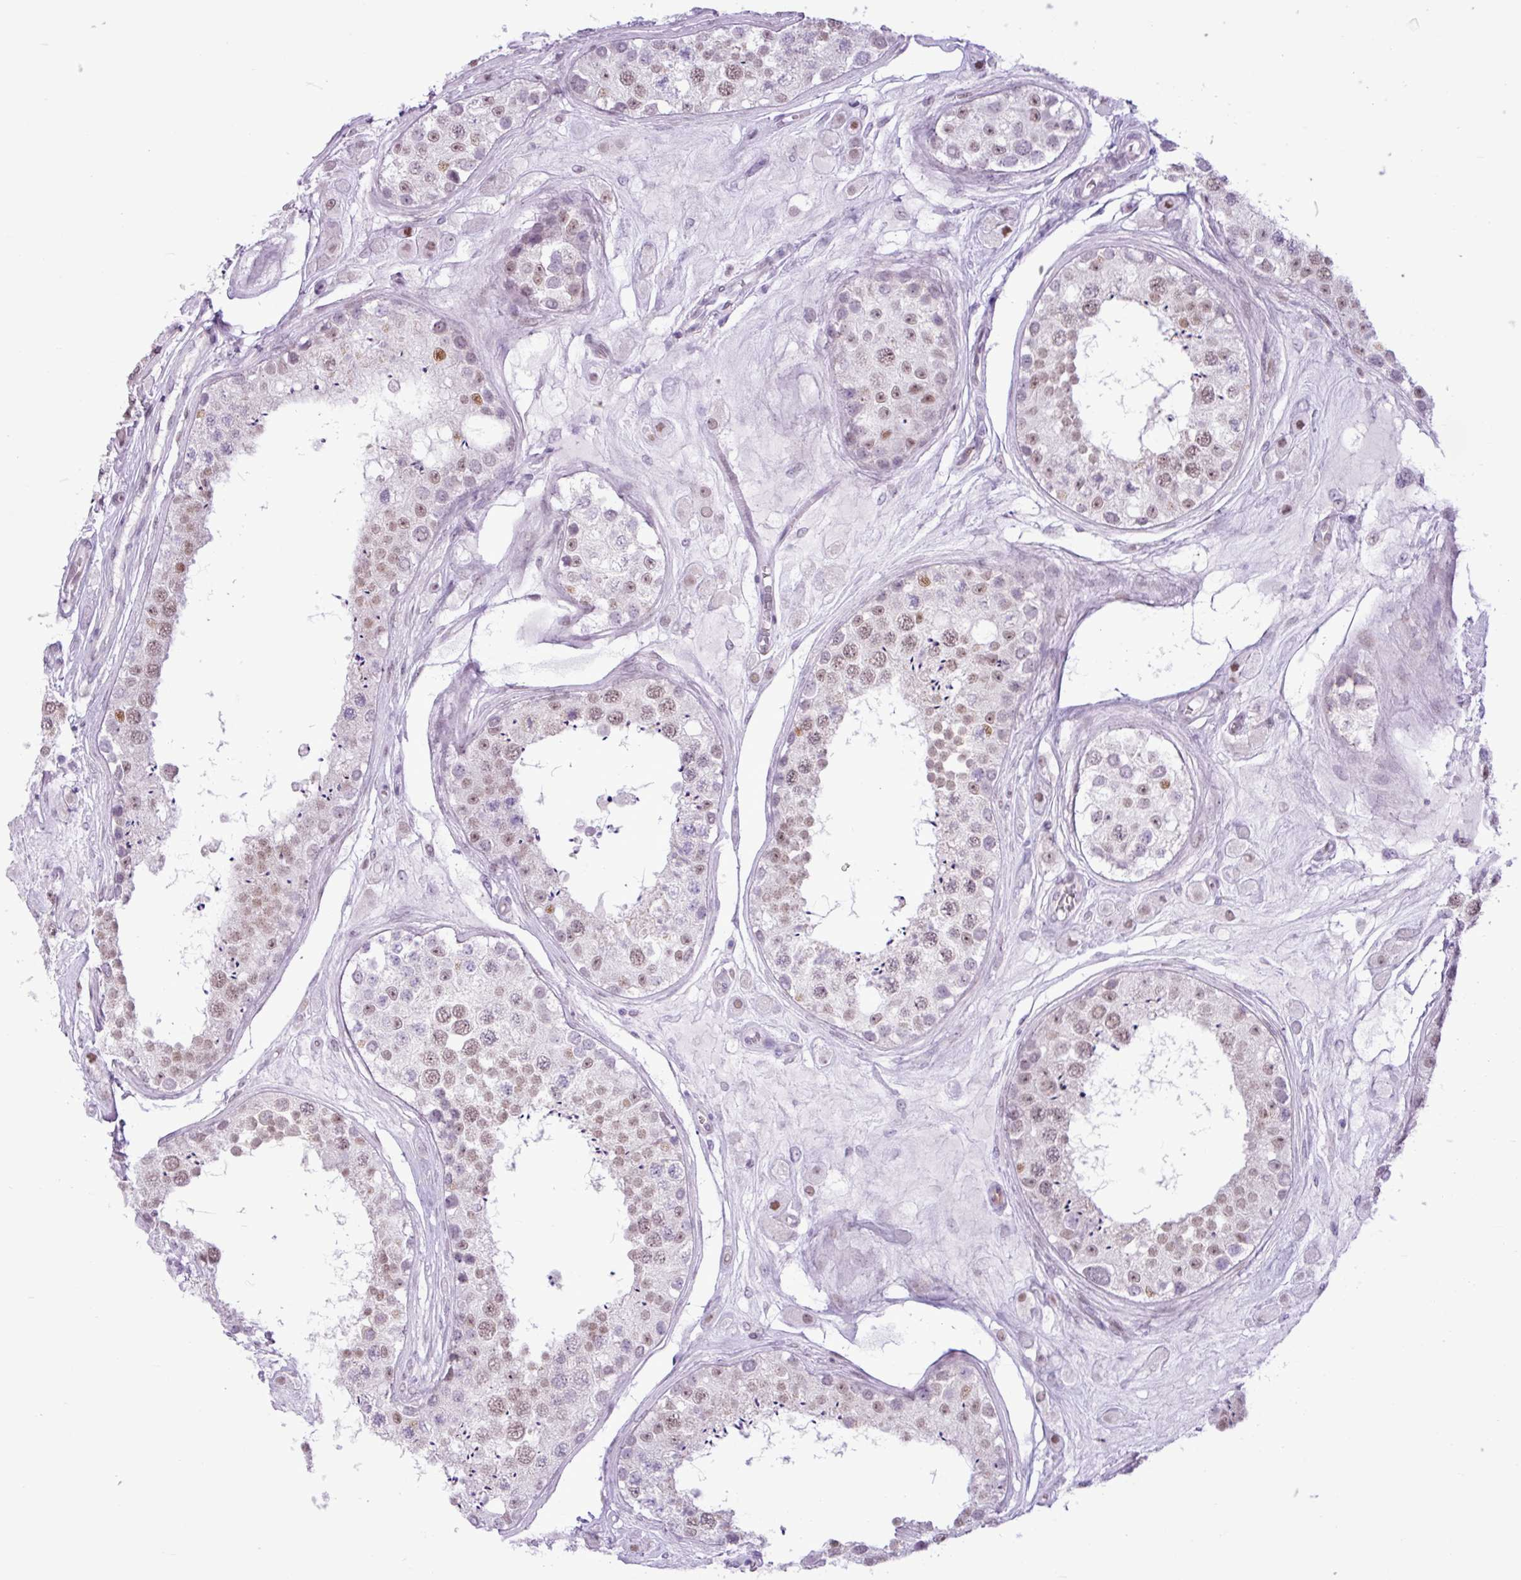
{"staining": {"intensity": "moderate", "quantity": "25%-75%", "location": "nuclear"}, "tissue": "testis", "cell_type": "Cells in seminiferous ducts", "image_type": "normal", "snomed": [{"axis": "morphology", "description": "Normal tissue, NOS"}, {"axis": "topography", "description": "Testis"}], "caption": "This image shows IHC staining of normal human testis, with medium moderate nuclear expression in approximately 25%-75% of cells in seminiferous ducts.", "gene": "ELOA2", "patient": {"sex": "male", "age": 25}}